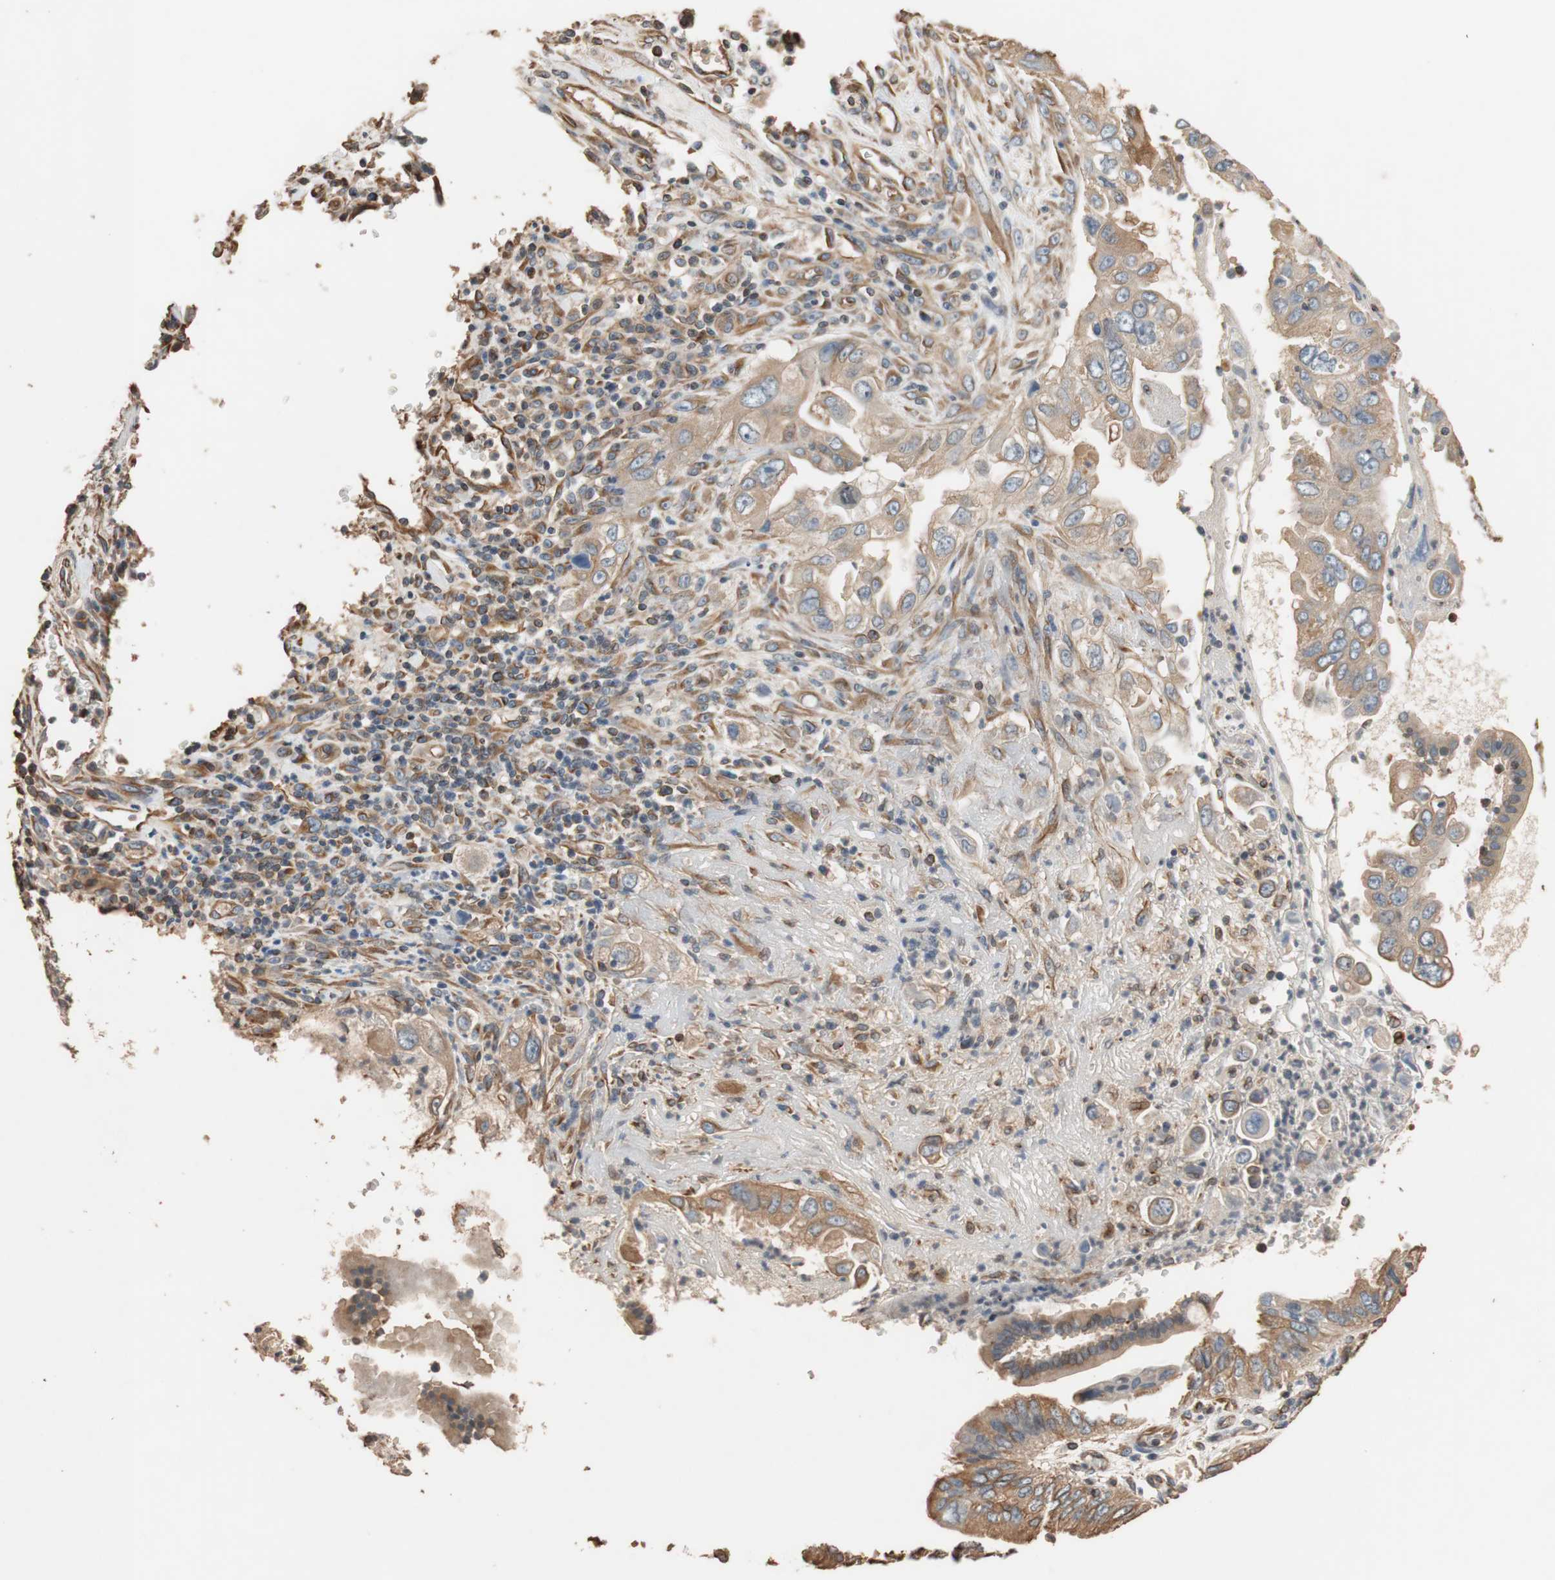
{"staining": {"intensity": "moderate", "quantity": ">75%", "location": "cytoplasmic/membranous"}, "tissue": "pancreatic cancer", "cell_type": "Tumor cells", "image_type": "cancer", "snomed": [{"axis": "morphology", "description": "Normal tissue, NOS"}, {"axis": "topography", "description": "Lymph node"}], "caption": "The photomicrograph demonstrates a brown stain indicating the presence of a protein in the cytoplasmic/membranous of tumor cells in pancreatic cancer.", "gene": "TUBB", "patient": {"sex": "male", "age": 50}}